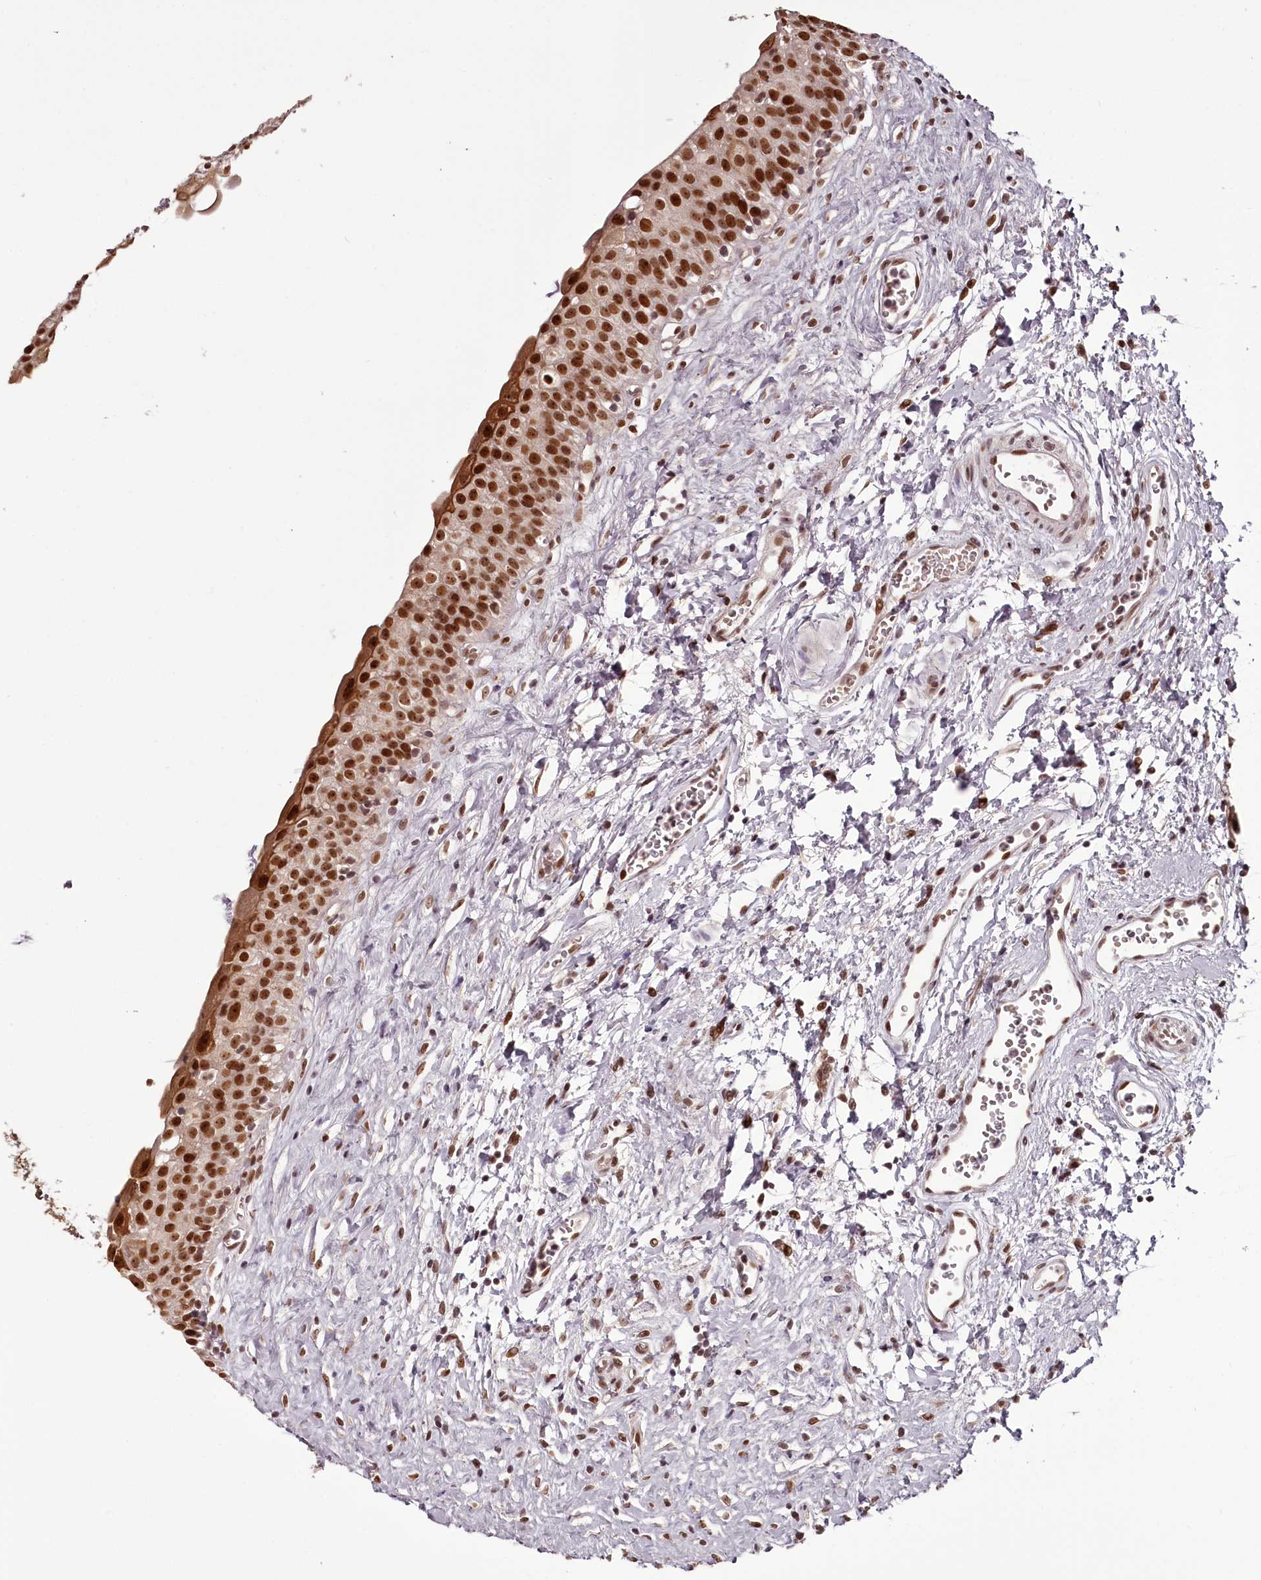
{"staining": {"intensity": "strong", "quantity": ">75%", "location": "cytoplasmic/membranous,nuclear"}, "tissue": "urinary bladder", "cell_type": "Urothelial cells", "image_type": "normal", "snomed": [{"axis": "morphology", "description": "Normal tissue, NOS"}, {"axis": "topography", "description": "Urinary bladder"}], "caption": "Normal urinary bladder was stained to show a protein in brown. There is high levels of strong cytoplasmic/membranous,nuclear expression in about >75% of urothelial cells. (DAB = brown stain, brightfield microscopy at high magnification).", "gene": "THYN1", "patient": {"sex": "male", "age": 51}}